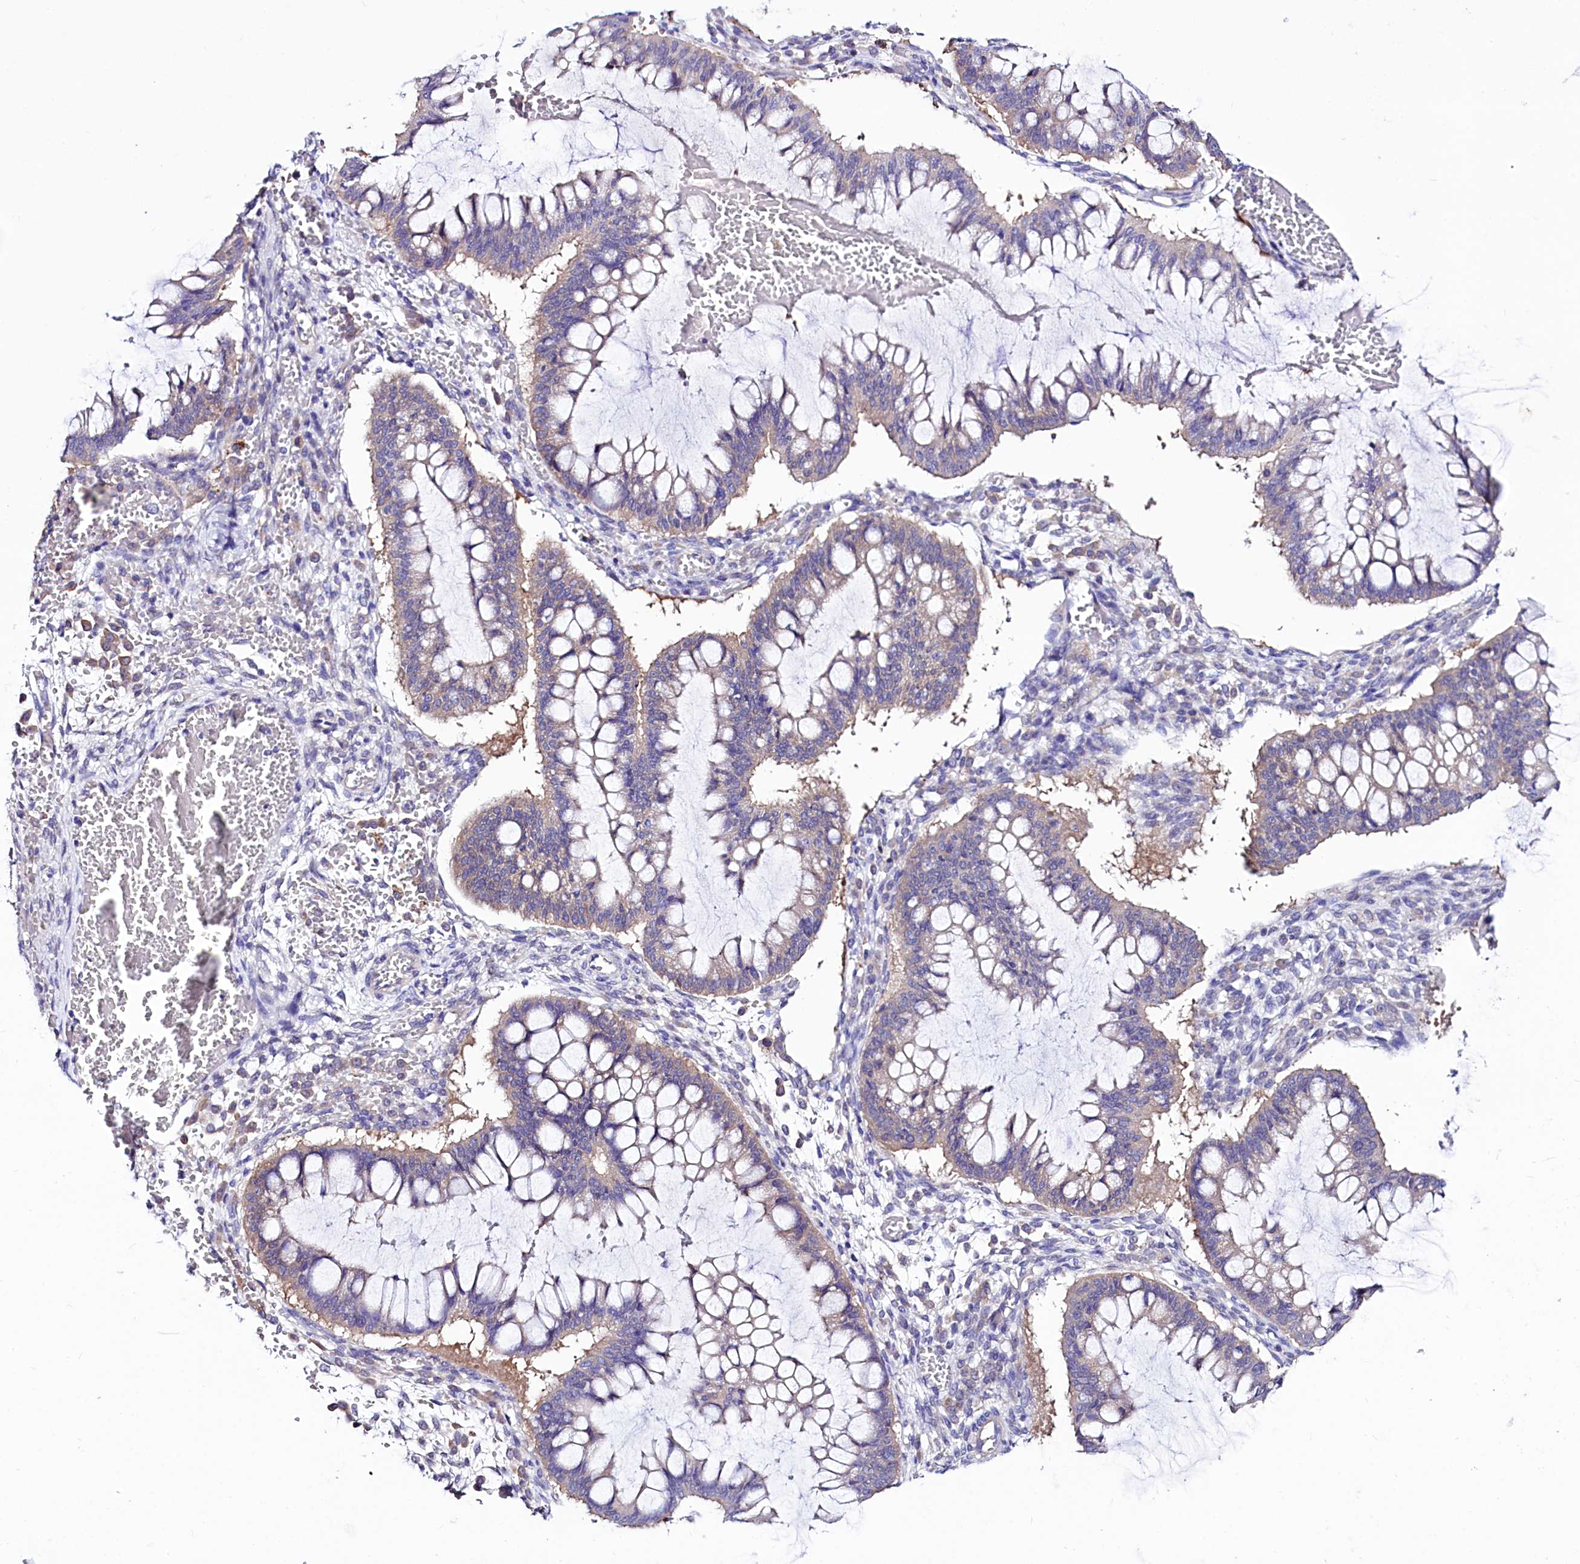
{"staining": {"intensity": "negative", "quantity": "none", "location": "none"}, "tissue": "ovarian cancer", "cell_type": "Tumor cells", "image_type": "cancer", "snomed": [{"axis": "morphology", "description": "Cystadenocarcinoma, mucinous, NOS"}, {"axis": "topography", "description": "Ovary"}], "caption": "This is an immunohistochemistry micrograph of human ovarian cancer. There is no staining in tumor cells.", "gene": "ABHD5", "patient": {"sex": "female", "age": 73}}